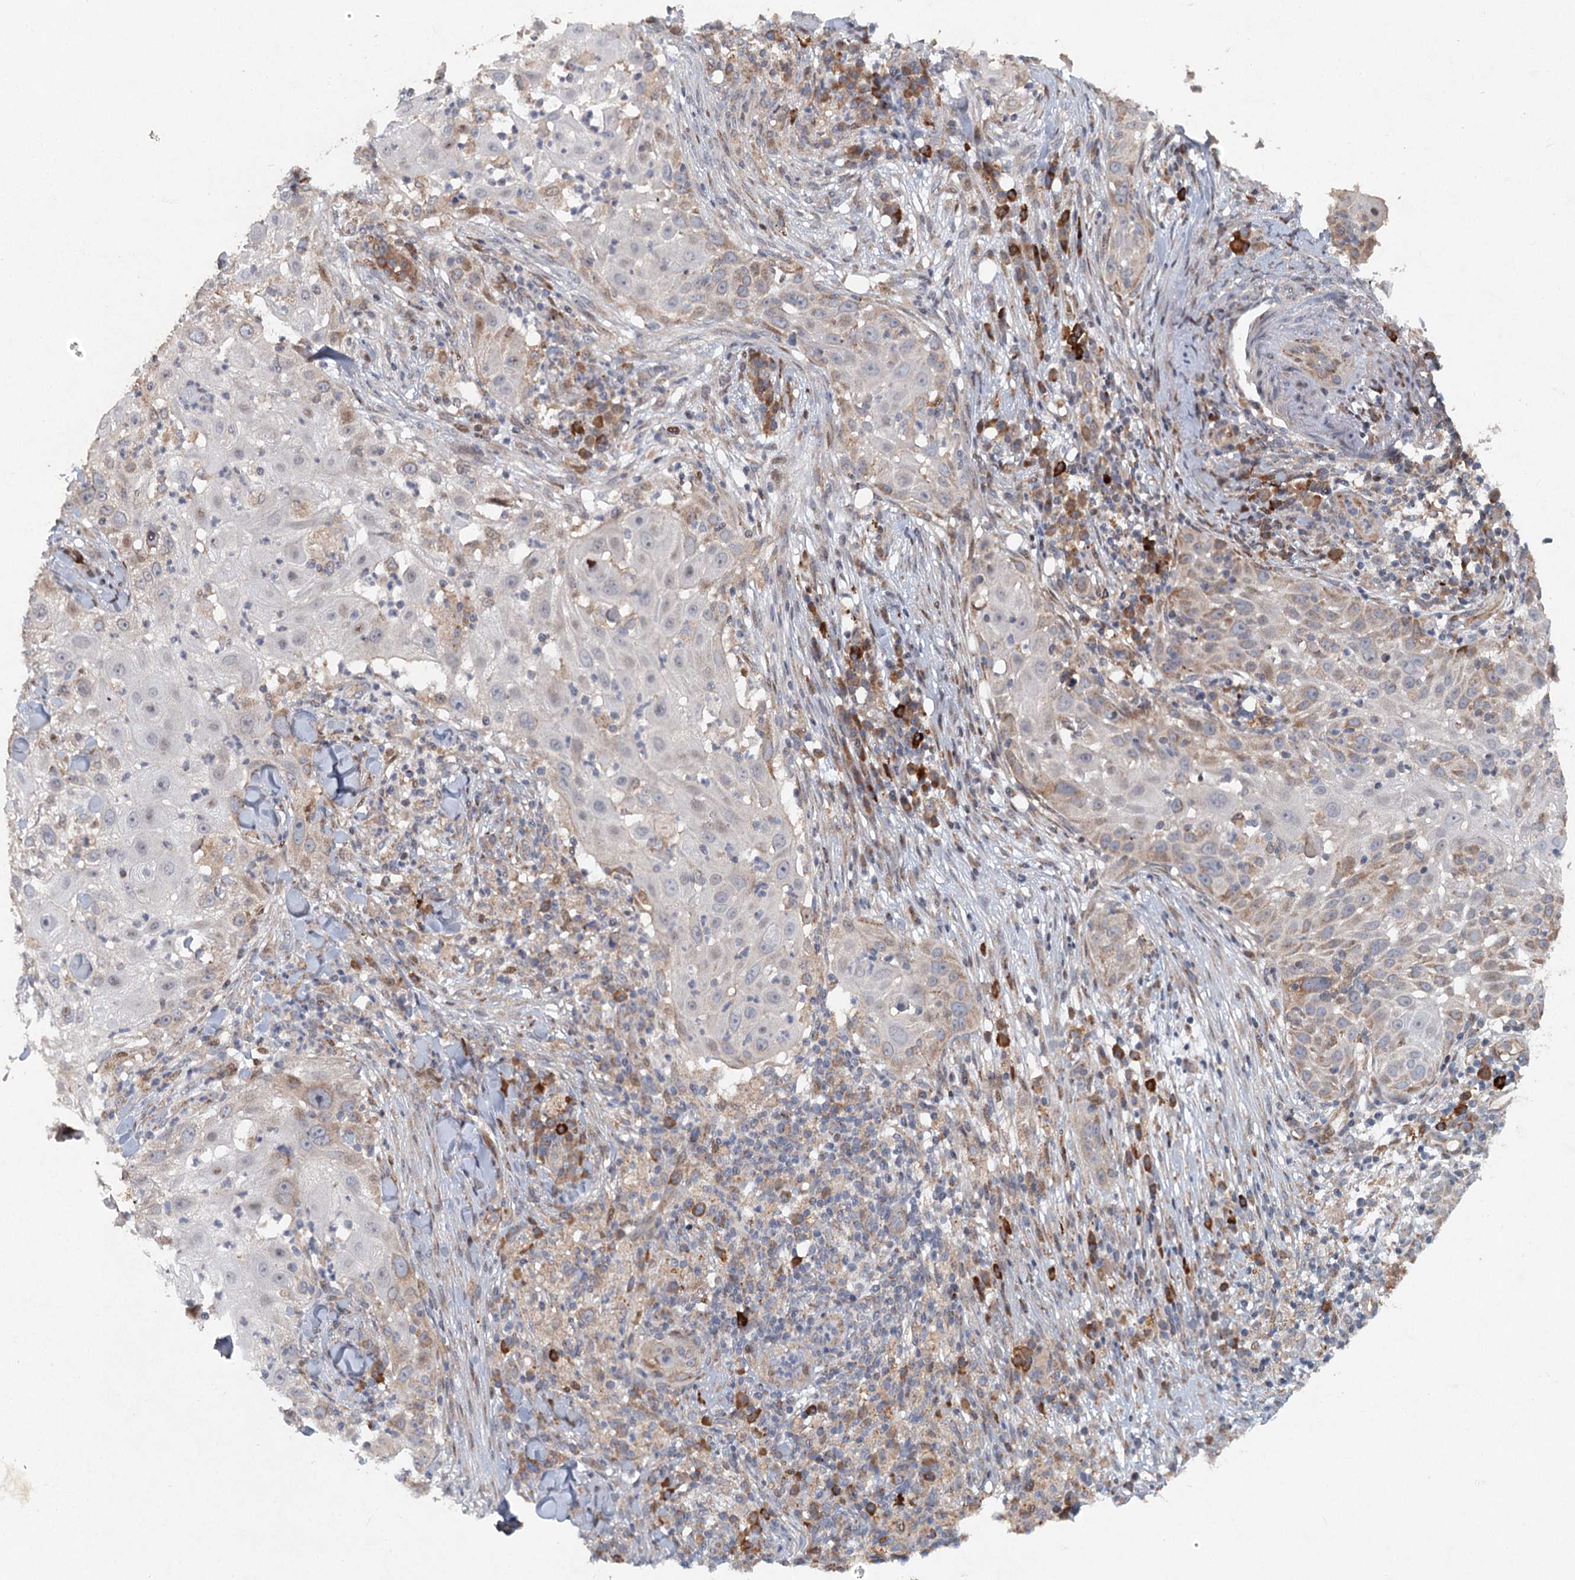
{"staining": {"intensity": "weak", "quantity": "<25%", "location": "cytoplasmic/membranous"}, "tissue": "skin cancer", "cell_type": "Tumor cells", "image_type": "cancer", "snomed": [{"axis": "morphology", "description": "Squamous cell carcinoma, NOS"}, {"axis": "topography", "description": "Skin"}], "caption": "Tumor cells show no significant protein expression in skin cancer (squamous cell carcinoma).", "gene": "SRPX2", "patient": {"sex": "female", "age": 44}}